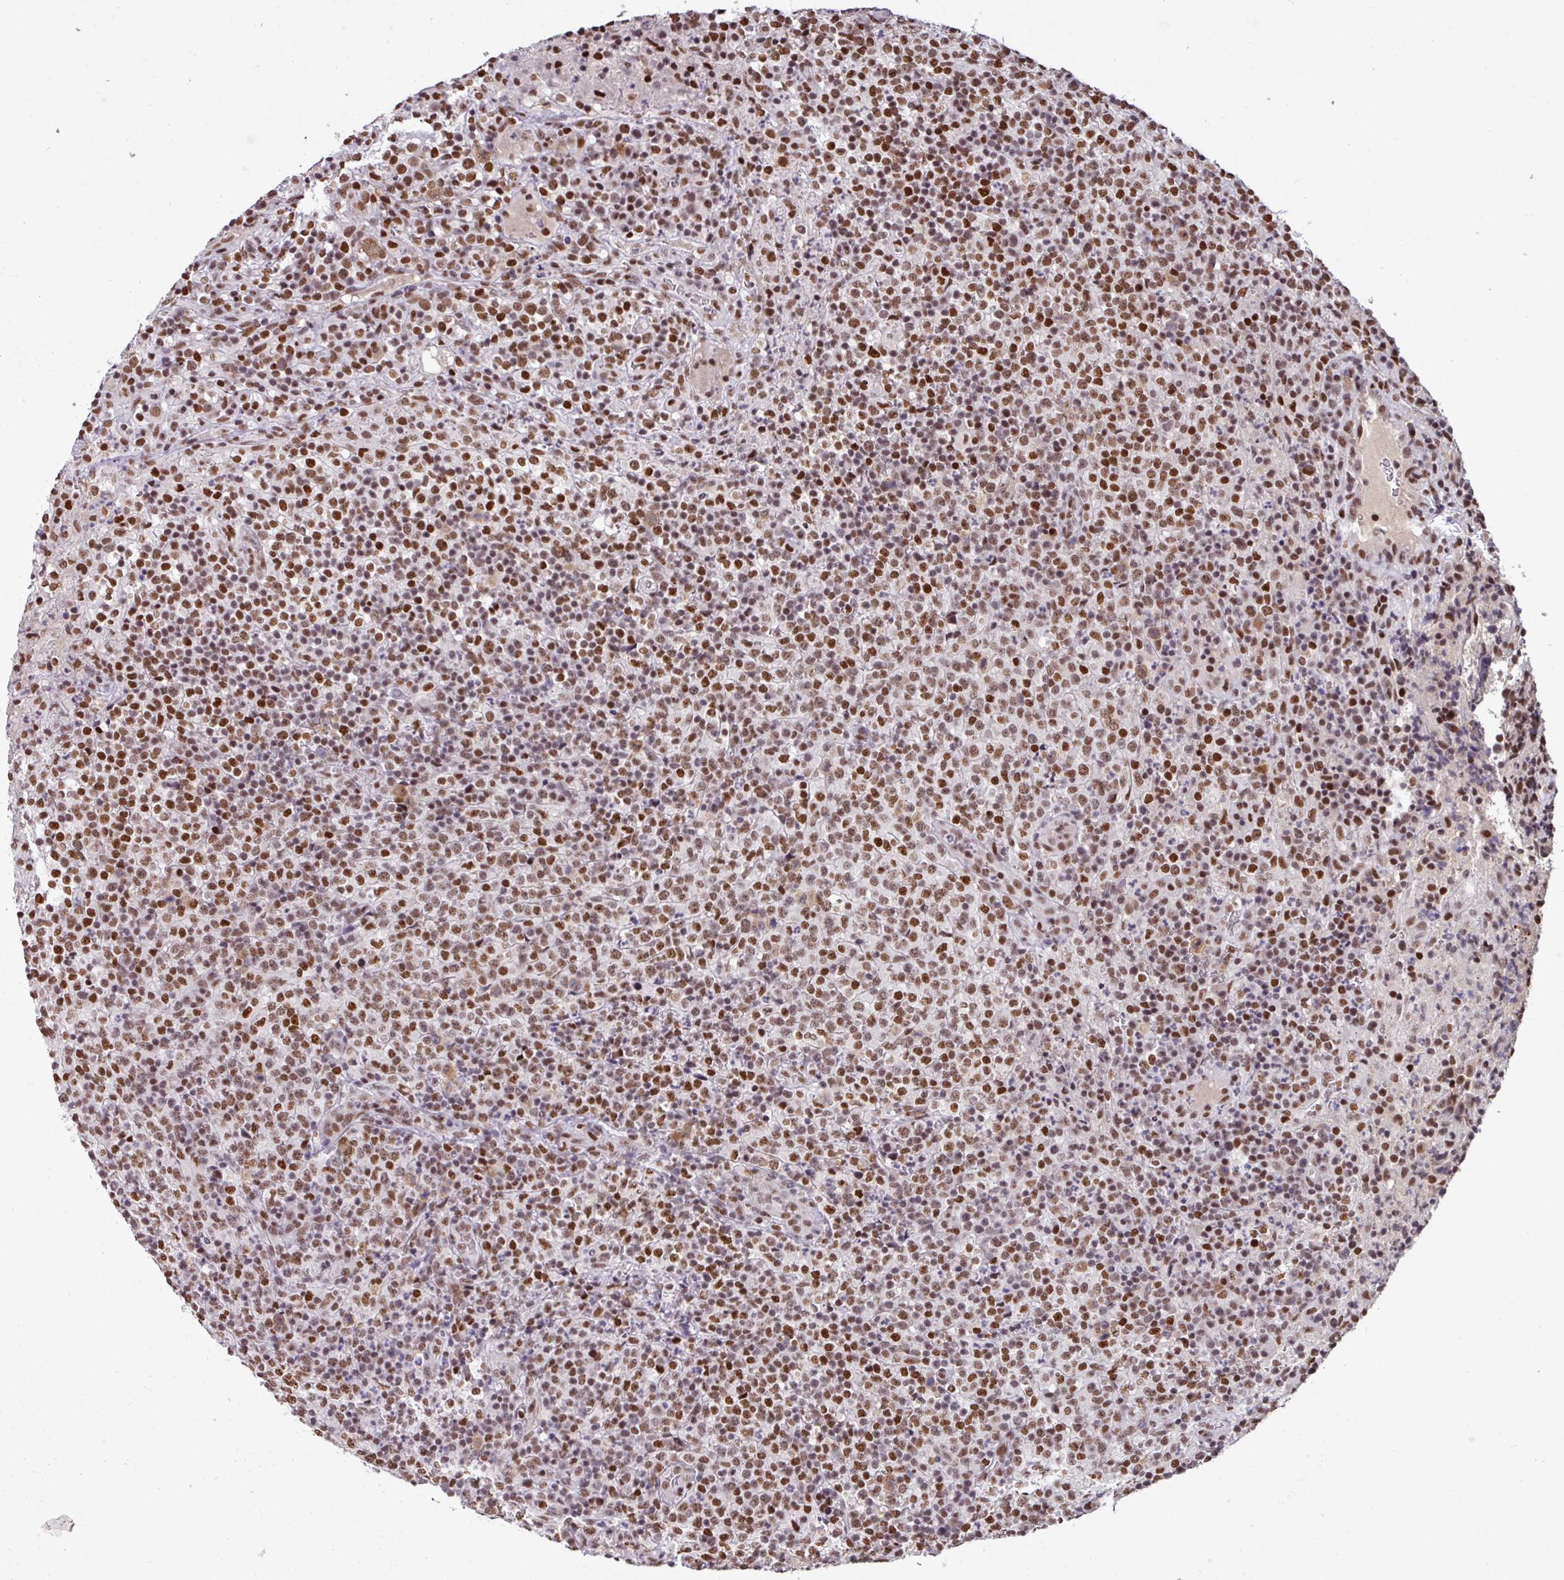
{"staining": {"intensity": "strong", "quantity": ">75%", "location": "nuclear"}, "tissue": "lymphoma", "cell_type": "Tumor cells", "image_type": "cancer", "snomed": [{"axis": "morphology", "description": "Malignant lymphoma, non-Hodgkin's type, High grade"}, {"axis": "topography", "description": "Lymph node"}], "caption": "High-power microscopy captured an IHC image of lymphoma, revealing strong nuclear positivity in approximately >75% of tumor cells.", "gene": "TDG", "patient": {"sex": "male", "age": 54}}